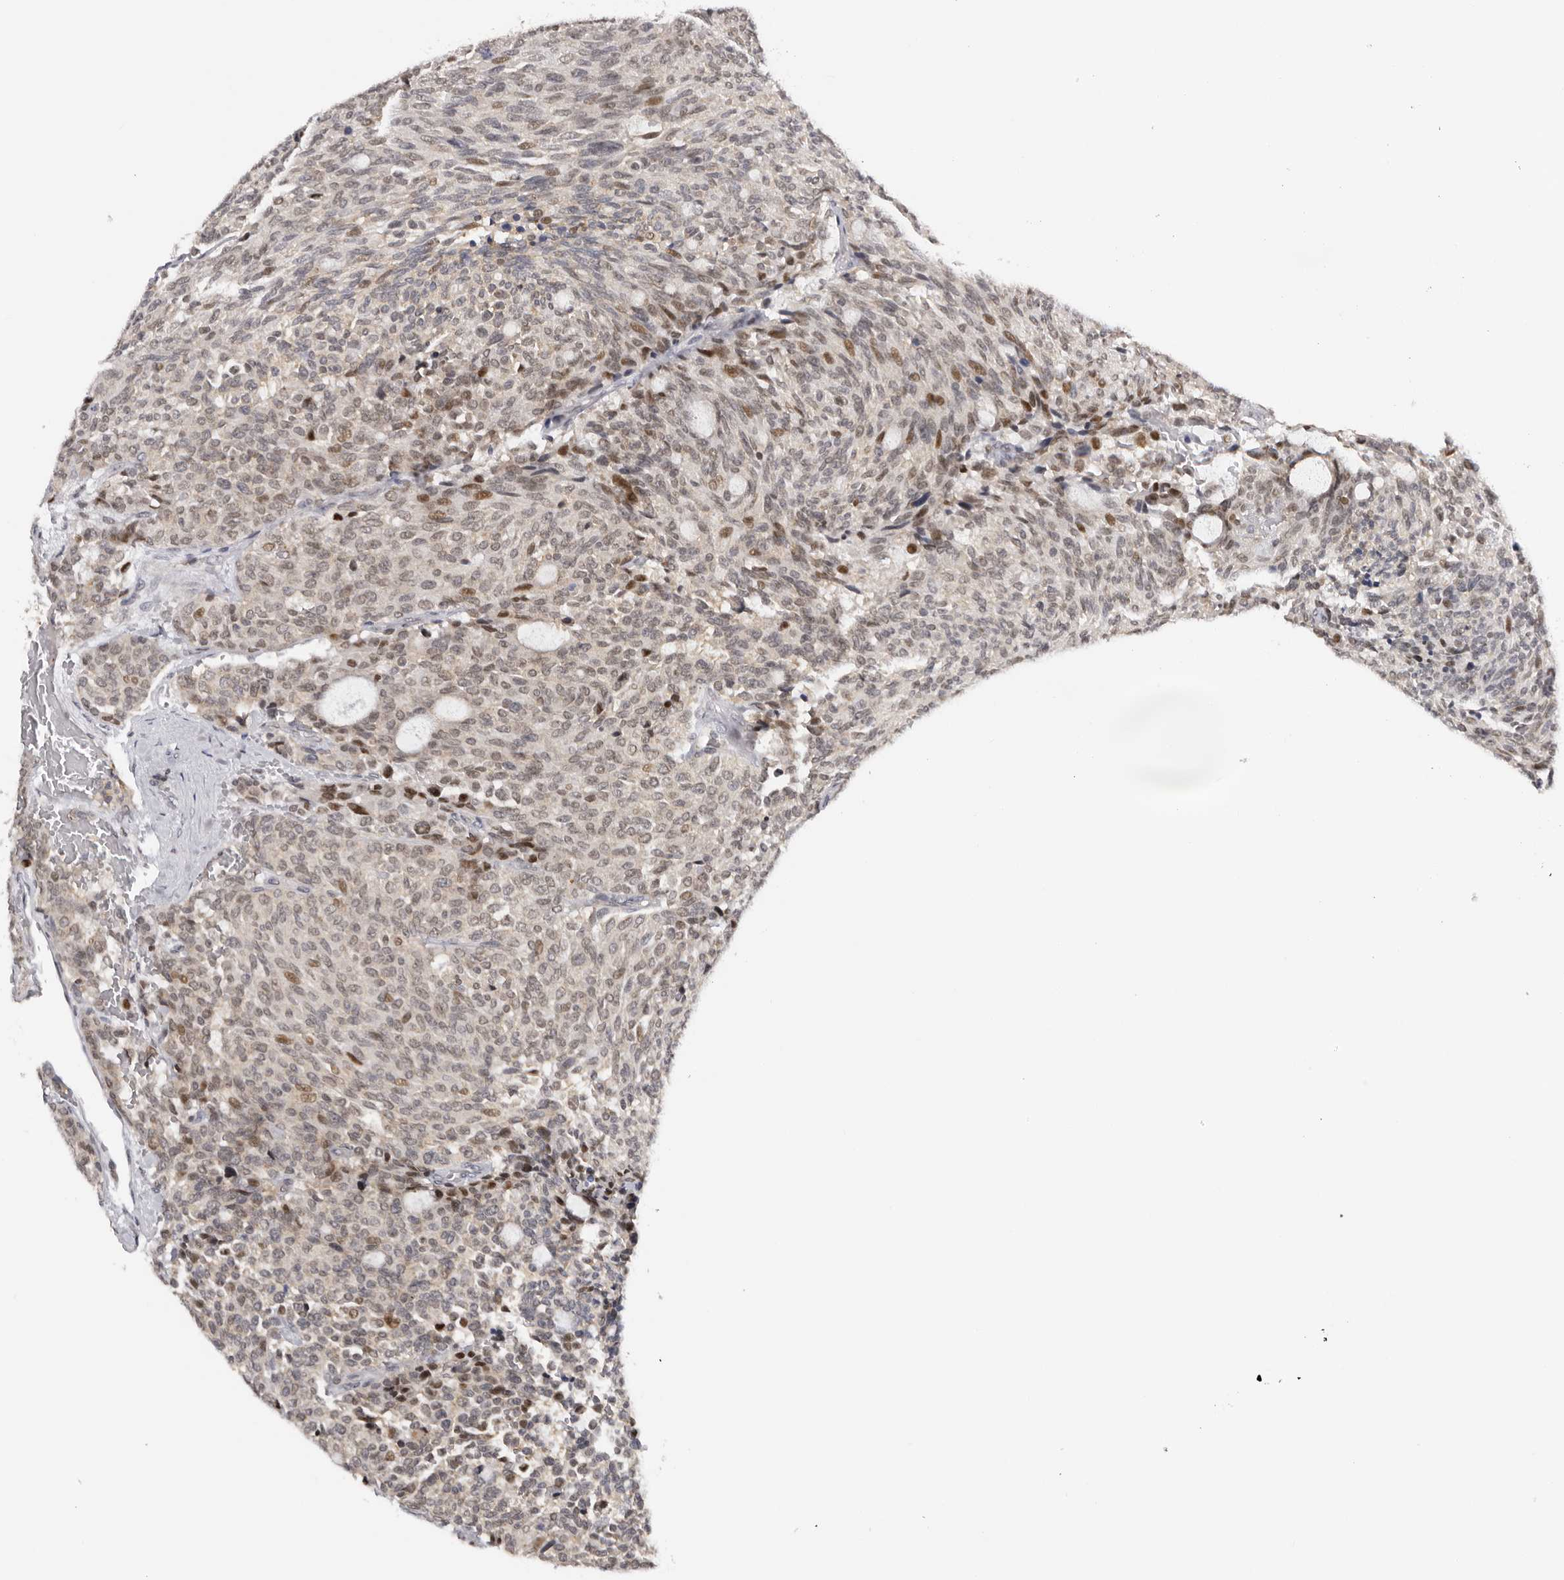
{"staining": {"intensity": "moderate", "quantity": "<25%", "location": "nuclear"}, "tissue": "carcinoid", "cell_type": "Tumor cells", "image_type": "cancer", "snomed": [{"axis": "morphology", "description": "Carcinoid, malignant, NOS"}, {"axis": "topography", "description": "Pancreas"}], "caption": "DAB (3,3'-diaminobenzidine) immunohistochemical staining of human carcinoid (malignant) displays moderate nuclear protein staining in about <25% of tumor cells.", "gene": "KIF2B", "patient": {"sex": "female", "age": 54}}